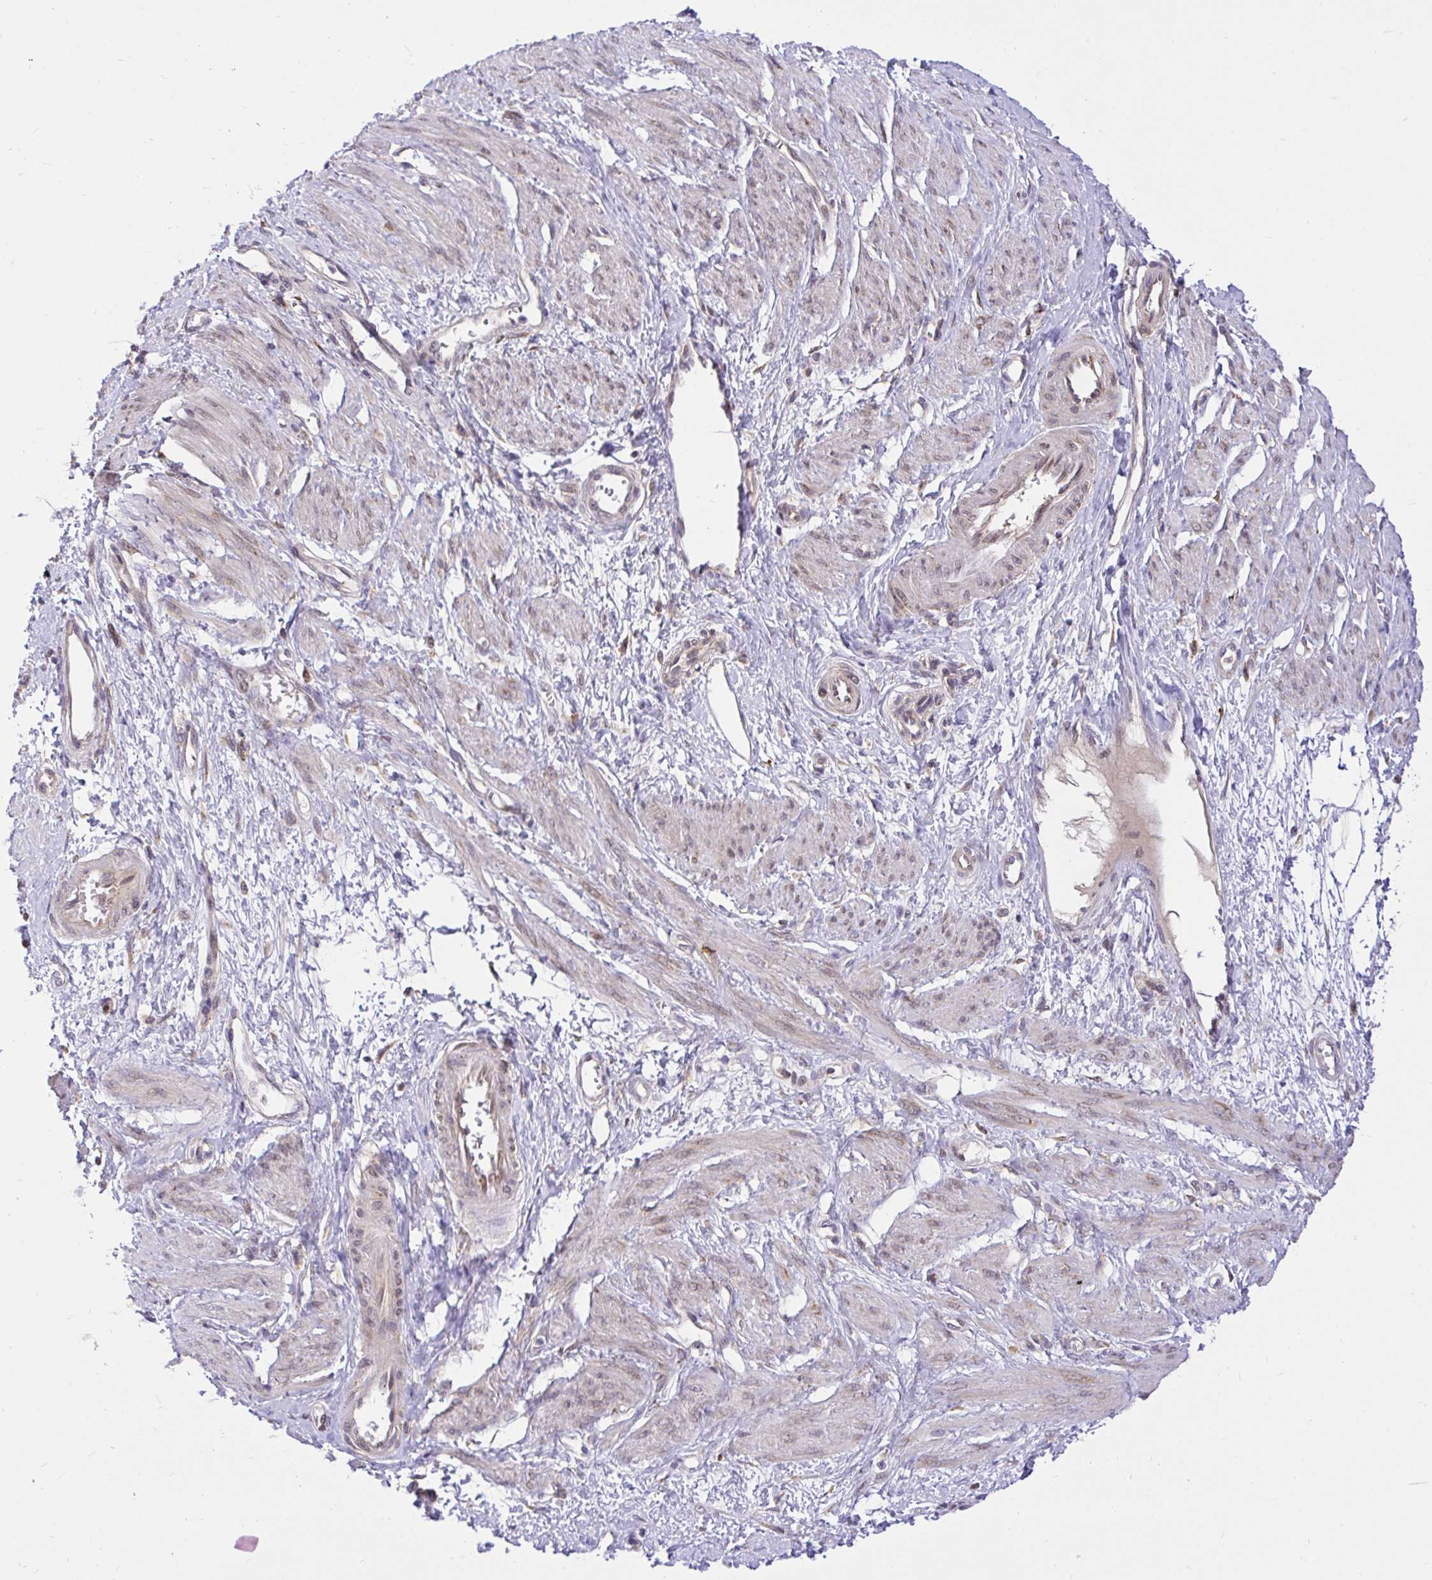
{"staining": {"intensity": "weak", "quantity": "25%-75%", "location": "nuclear"}, "tissue": "smooth muscle", "cell_type": "Smooth muscle cells", "image_type": "normal", "snomed": [{"axis": "morphology", "description": "Normal tissue, NOS"}, {"axis": "topography", "description": "Smooth muscle"}, {"axis": "topography", "description": "Uterus"}], "caption": "Weak nuclear positivity is appreciated in about 25%-75% of smooth muscle cells in unremarkable smooth muscle.", "gene": "NAALAD2", "patient": {"sex": "female", "age": 39}}